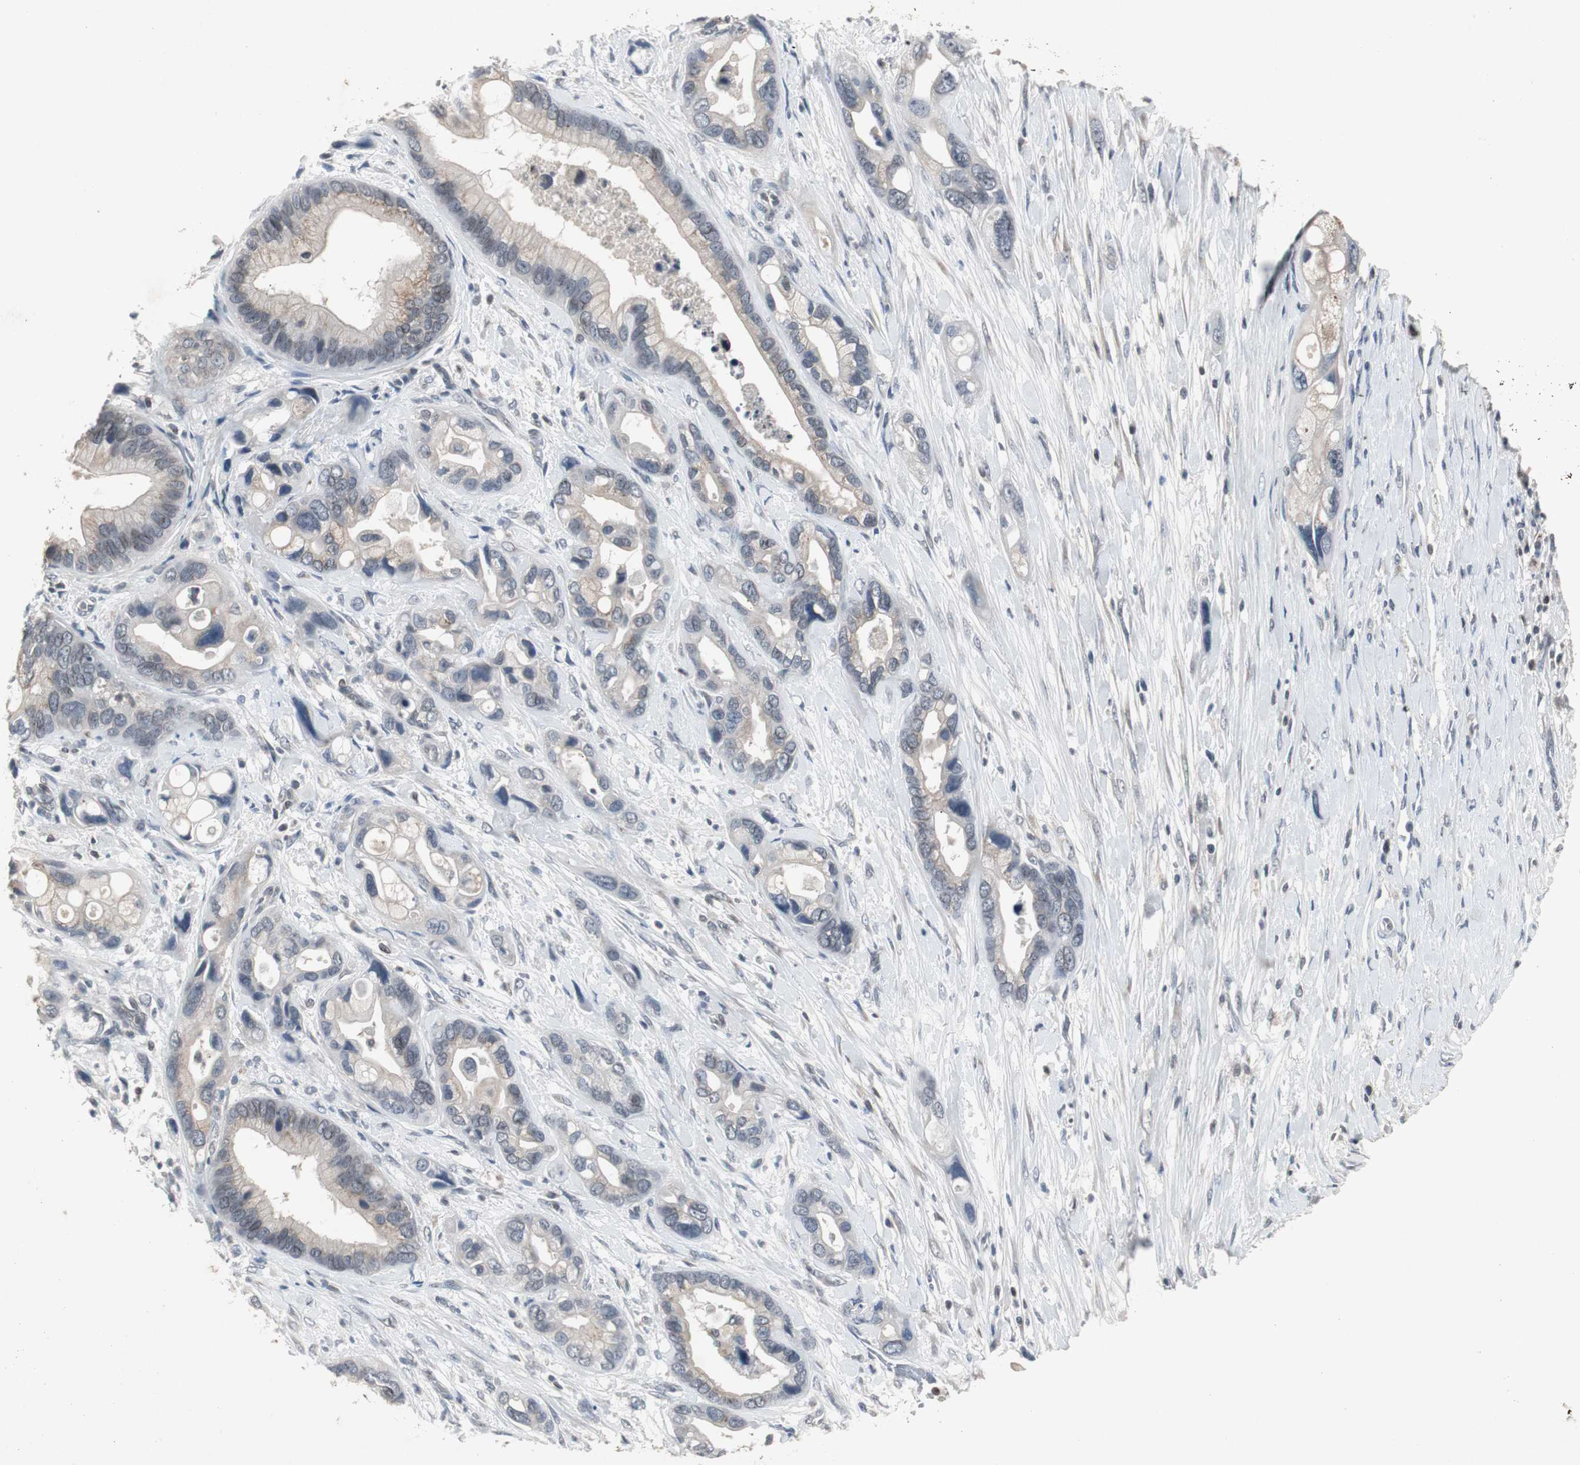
{"staining": {"intensity": "weak", "quantity": "<25%", "location": "cytoplasmic/membranous"}, "tissue": "pancreatic cancer", "cell_type": "Tumor cells", "image_type": "cancer", "snomed": [{"axis": "morphology", "description": "Adenocarcinoma, NOS"}, {"axis": "topography", "description": "Pancreas"}], "caption": "IHC image of neoplastic tissue: human adenocarcinoma (pancreatic) stained with DAB shows no significant protein staining in tumor cells.", "gene": "ZNF396", "patient": {"sex": "female", "age": 77}}